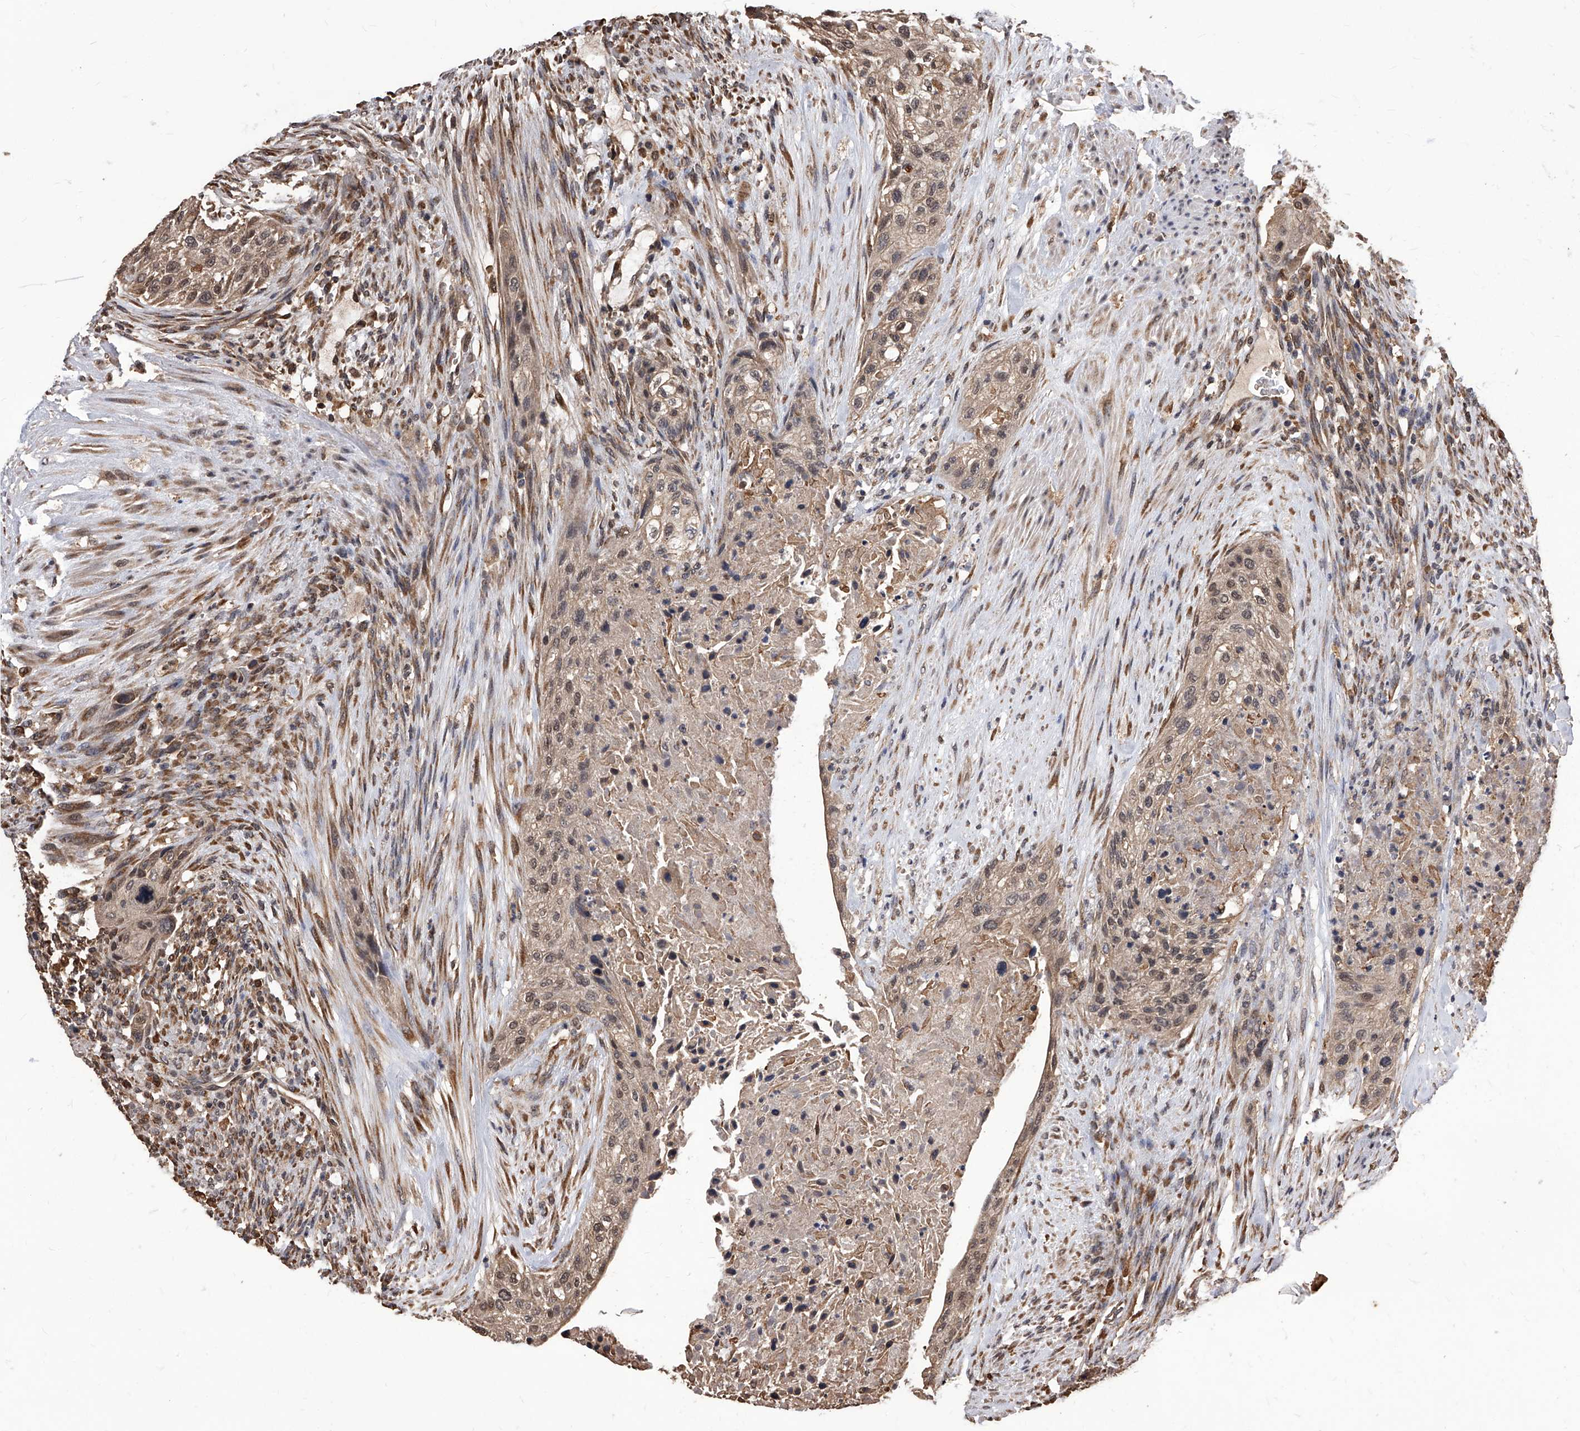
{"staining": {"intensity": "weak", "quantity": ">75%", "location": "cytoplasmic/membranous,nuclear"}, "tissue": "urothelial cancer", "cell_type": "Tumor cells", "image_type": "cancer", "snomed": [{"axis": "morphology", "description": "Urothelial carcinoma, High grade"}, {"axis": "topography", "description": "Urinary bladder"}], "caption": "IHC histopathology image of neoplastic tissue: human high-grade urothelial carcinoma stained using immunohistochemistry reveals low levels of weak protein expression localized specifically in the cytoplasmic/membranous and nuclear of tumor cells, appearing as a cytoplasmic/membranous and nuclear brown color.", "gene": "ID1", "patient": {"sex": "male", "age": 35}}